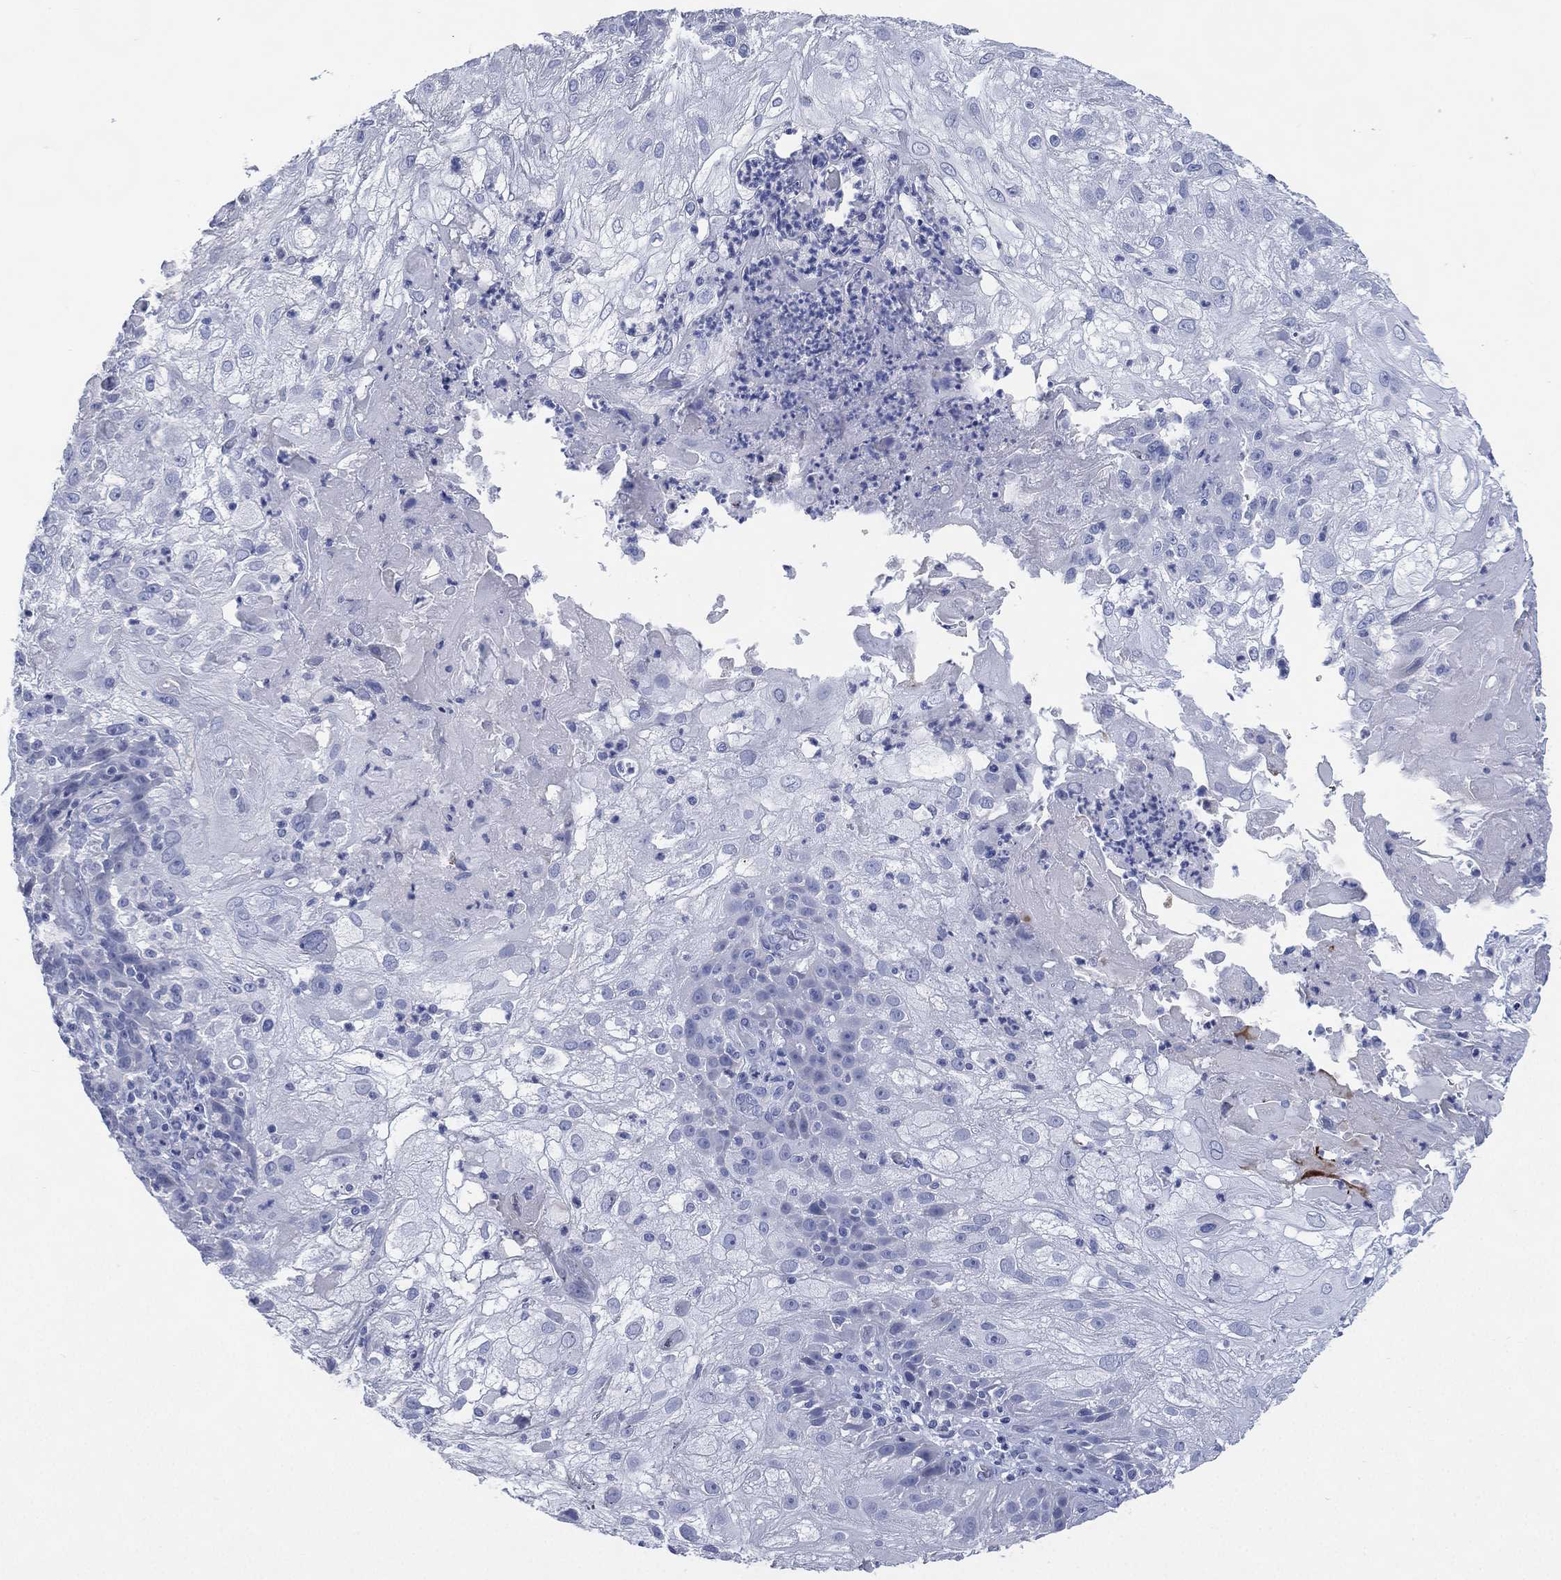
{"staining": {"intensity": "negative", "quantity": "none", "location": "none"}, "tissue": "skin cancer", "cell_type": "Tumor cells", "image_type": "cancer", "snomed": [{"axis": "morphology", "description": "Normal tissue, NOS"}, {"axis": "morphology", "description": "Squamous cell carcinoma, NOS"}, {"axis": "topography", "description": "Skin"}], "caption": "Skin cancer (squamous cell carcinoma) was stained to show a protein in brown. There is no significant positivity in tumor cells.", "gene": "TMEM247", "patient": {"sex": "female", "age": 83}}